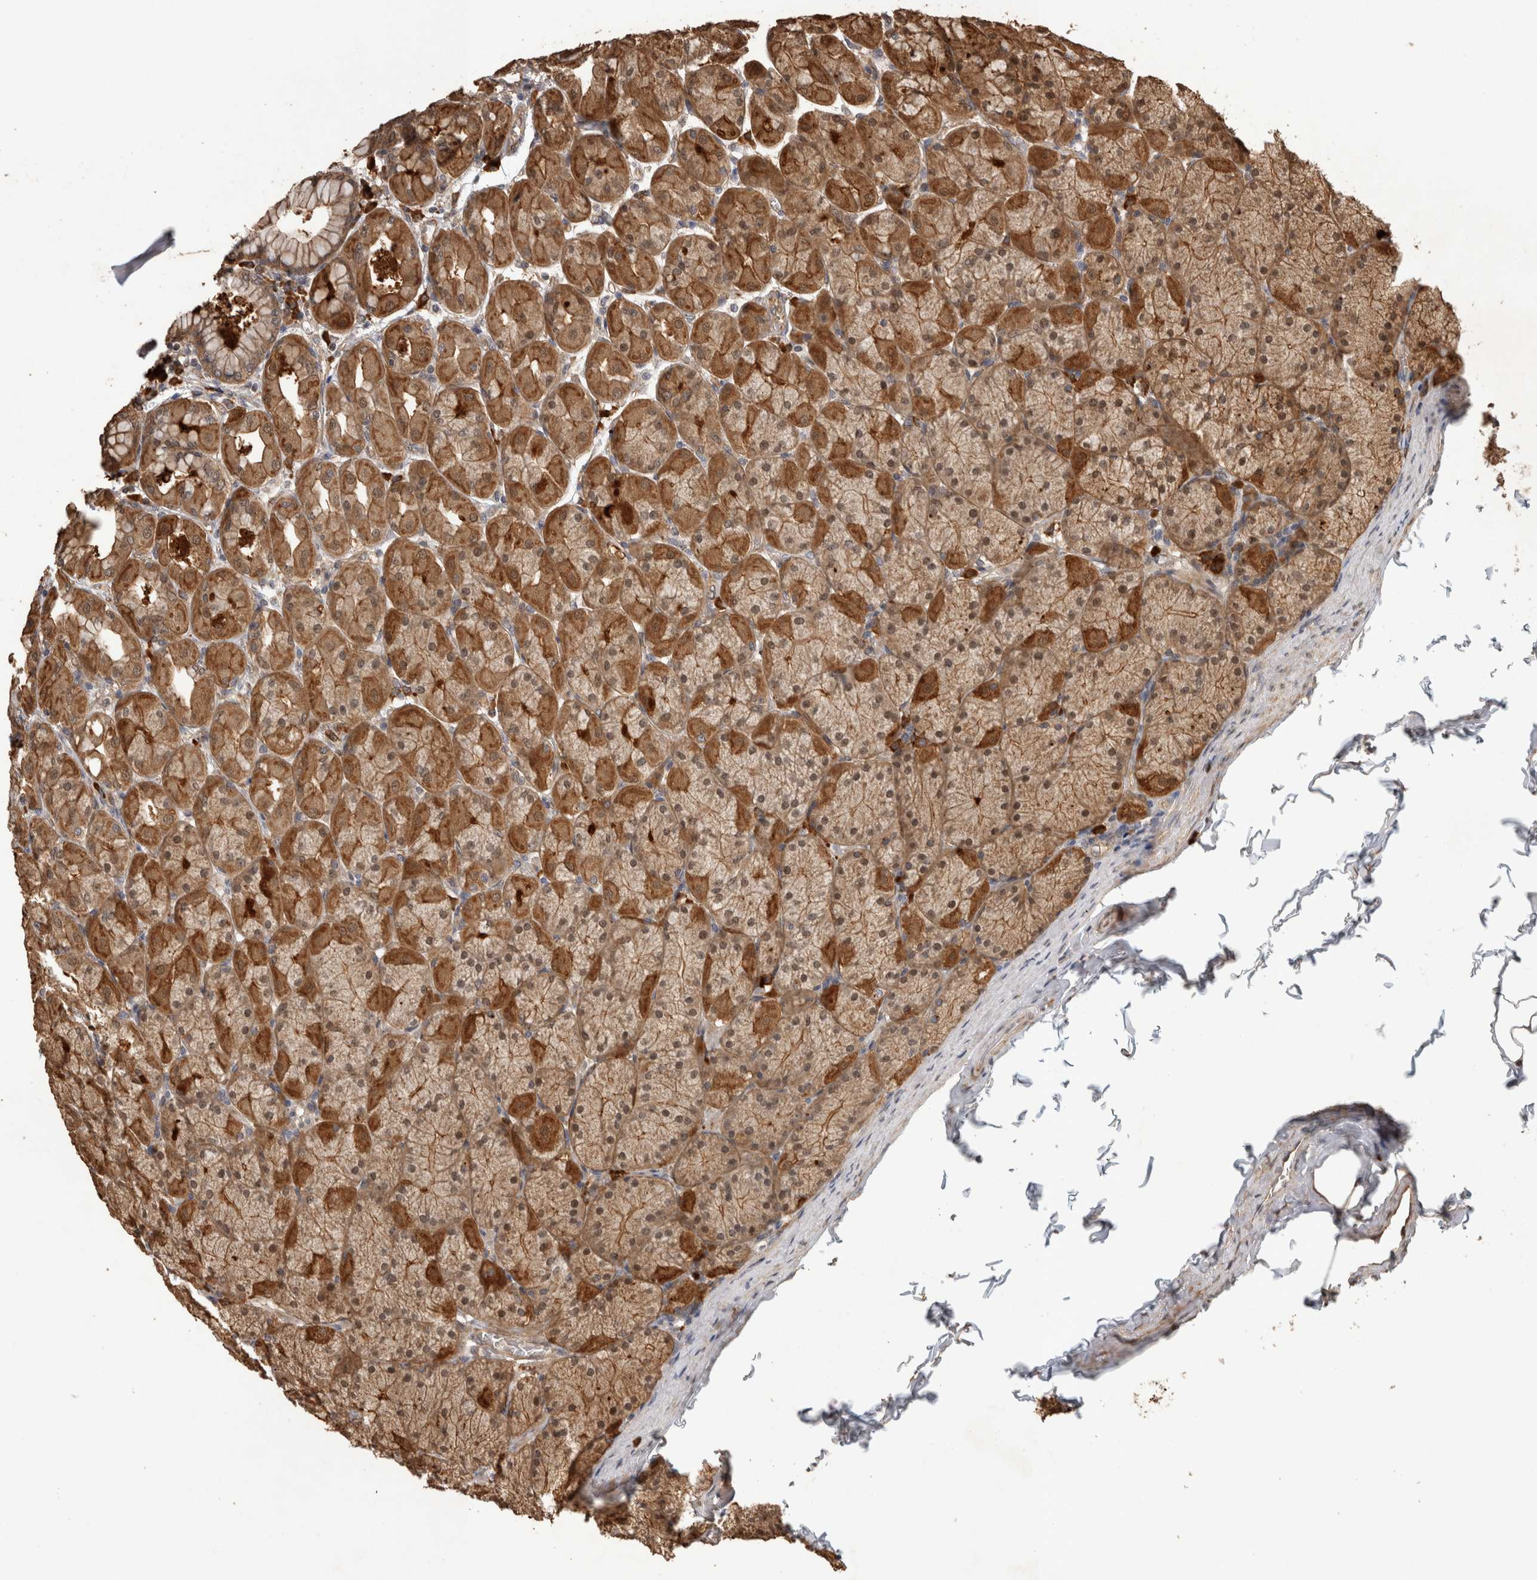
{"staining": {"intensity": "moderate", "quantity": ">75%", "location": "cytoplasmic/membranous"}, "tissue": "stomach", "cell_type": "Glandular cells", "image_type": "normal", "snomed": [{"axis": "morphology", "description": "Normal tissue, NOS"}, {"axis": "topography", "description": "Stomach, upper"}], "caption": "Stomach stained with DAB (3,3'-diaminobenzidine) IHC exhibits medium levels of moderate cytoplasmic/membranous positivity in approximately >75% of glandular cells. The staining was performed using DAB (3,3'-diaminobenzidine) to visualize the protein expression in brown, while the nuclei were stained in blue with hematoxylin (Magnification: 20x).", "gene": "RHPN1", "patient": {"sex": "female", "age": 56}}